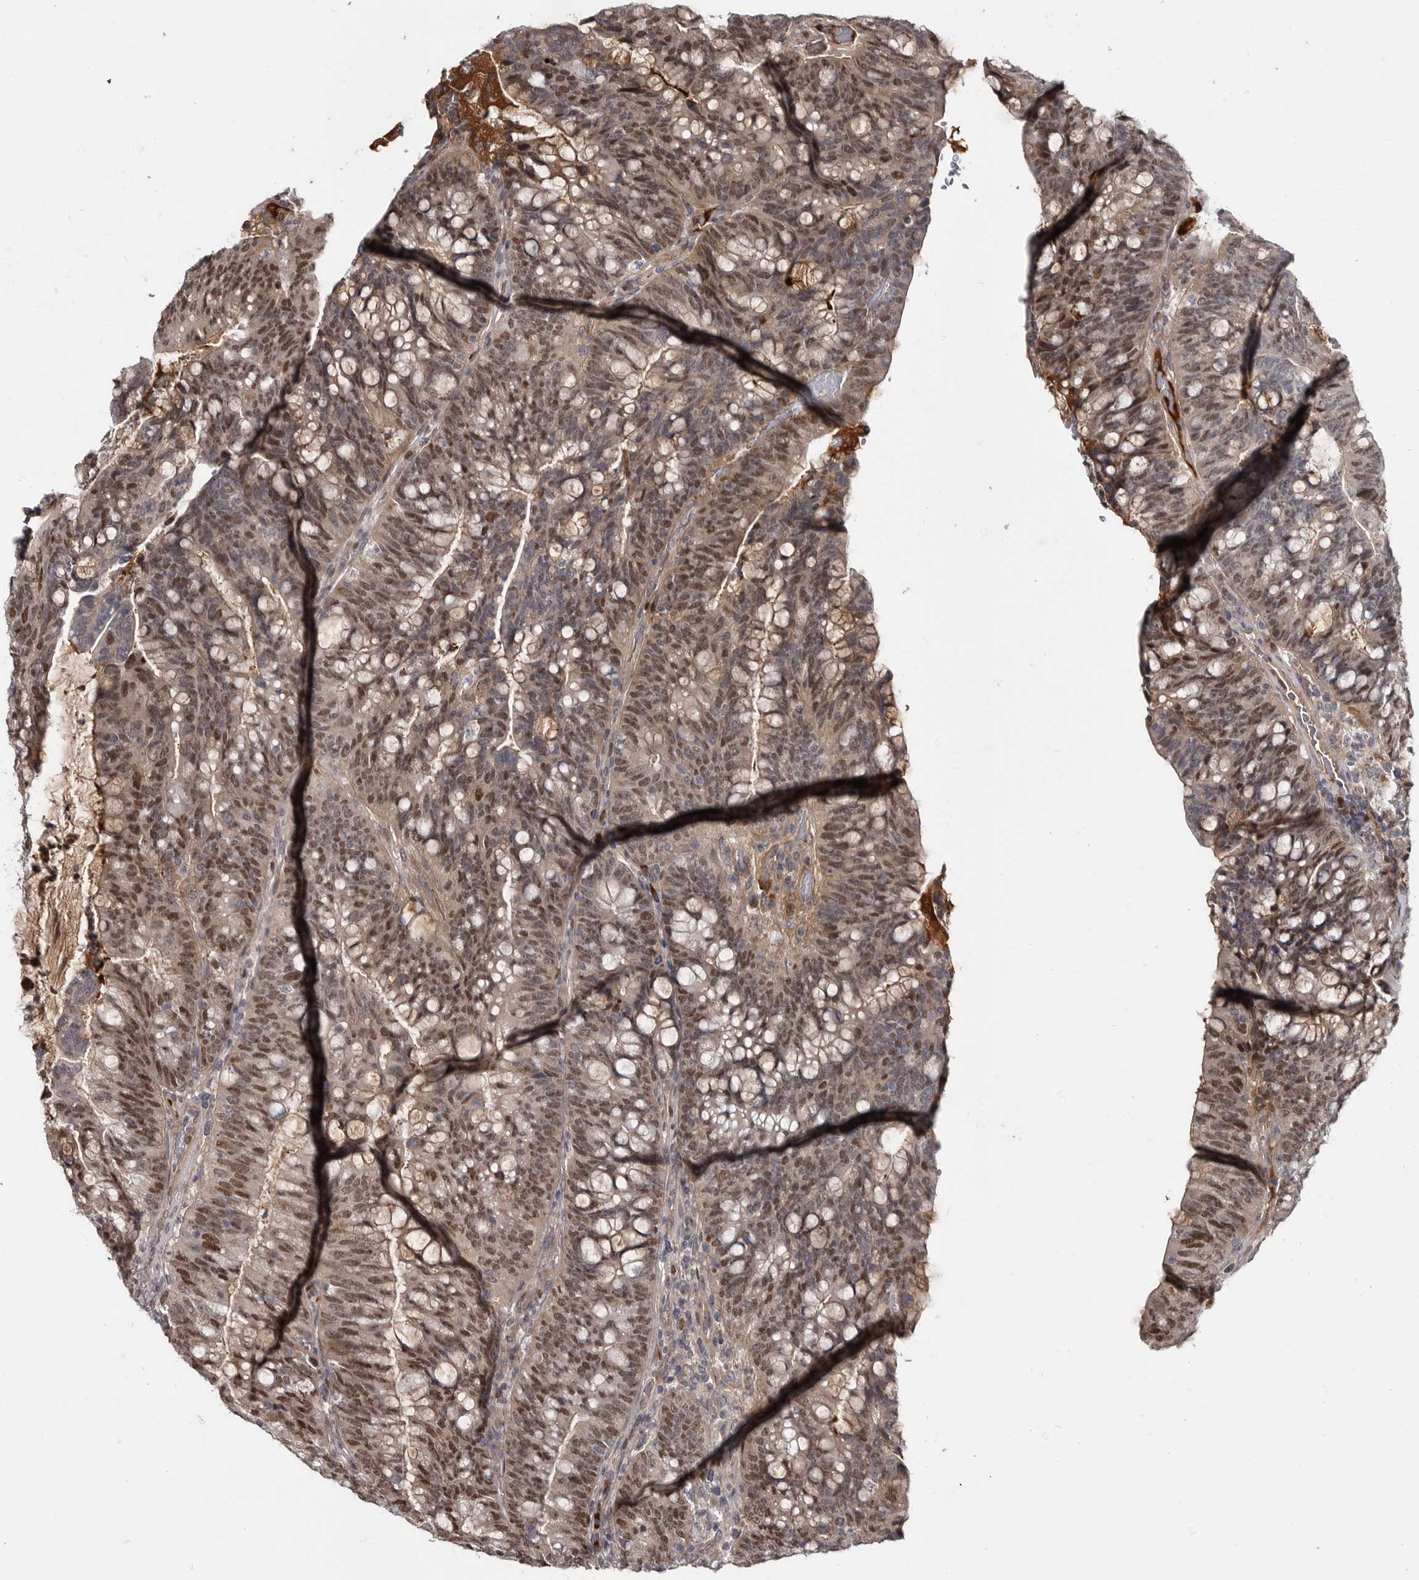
{"staining": {"intensity": "moderate", "quantity": ">75%", "location": "nuclear"}, "tissue": "colorectal cancer", "cell_type": "Tumor cells", "image_type": "cancer", "snomed": [{"axis": "morphology", "description": "Adenocarcinoma, NOS"}, {"axis": "topography", "description": "Colon"}], "caption": "Colorectal cancer stained for a protein (brown) exhibits moderate nuclear positive positivity in approximately >75% of tumor cells.", "gene": "ZNF277", "patient": {"sex": "female", "age": 66}}